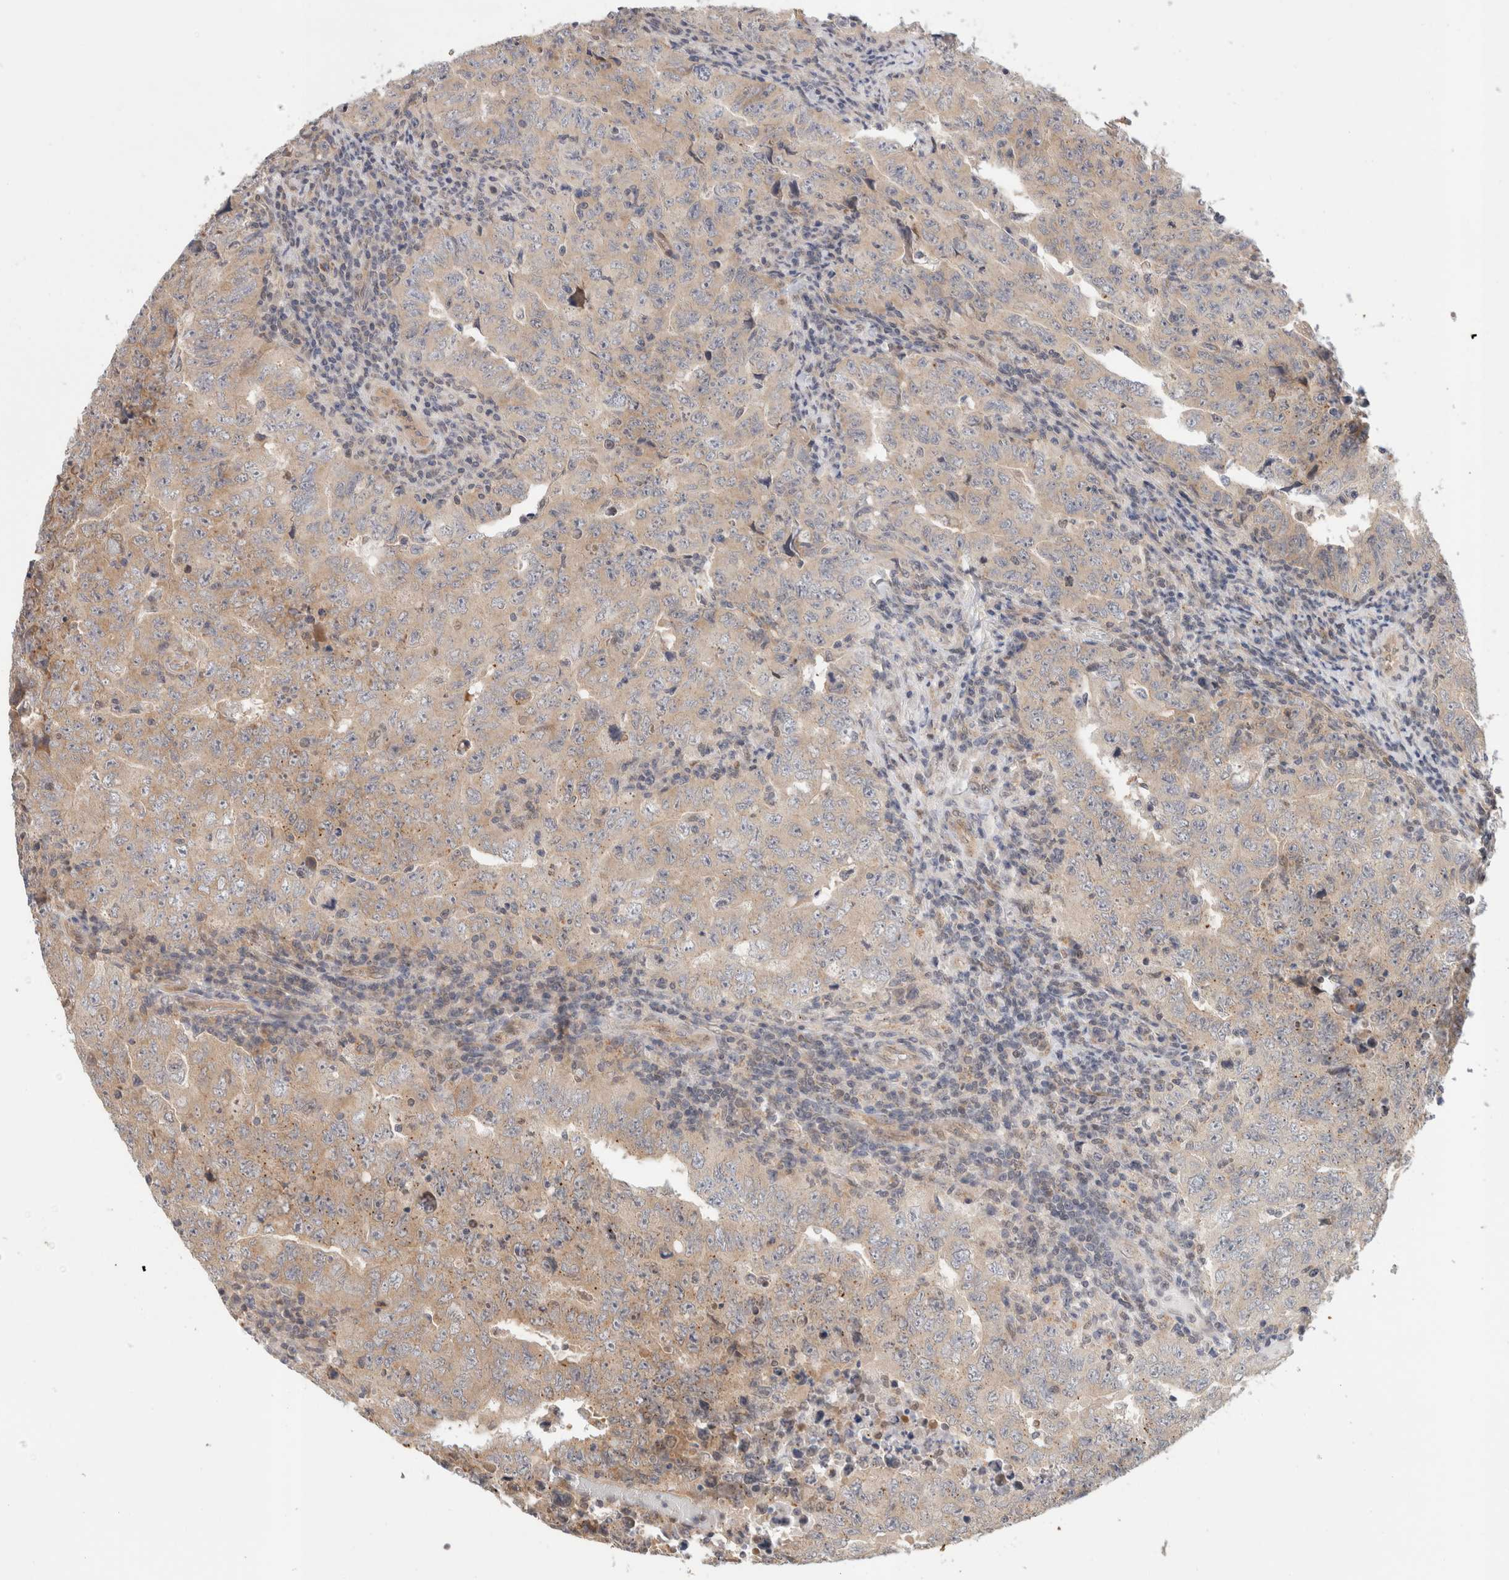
{"staining": {"intensity": "weak", "quantity": "<25%", "location": "cytoplasmic/membranous"}, "tissue": "testis cancer", "cell_type": "Tumor cells", "image_type": "cancer", "snomed": [{"axis": "morphology", "description": "Carcinoma, Embryonal, NOS"}, {"axis": "topography", "description": "Testis"}], "caption": "The immunohistochemistry (IHC) photomicrograph has no significant staining in tumor cells of embryonal carcinoma (testis) tissue.", "gene": "OTUD6B", "patient": {"sex": "male", "age": 26}}